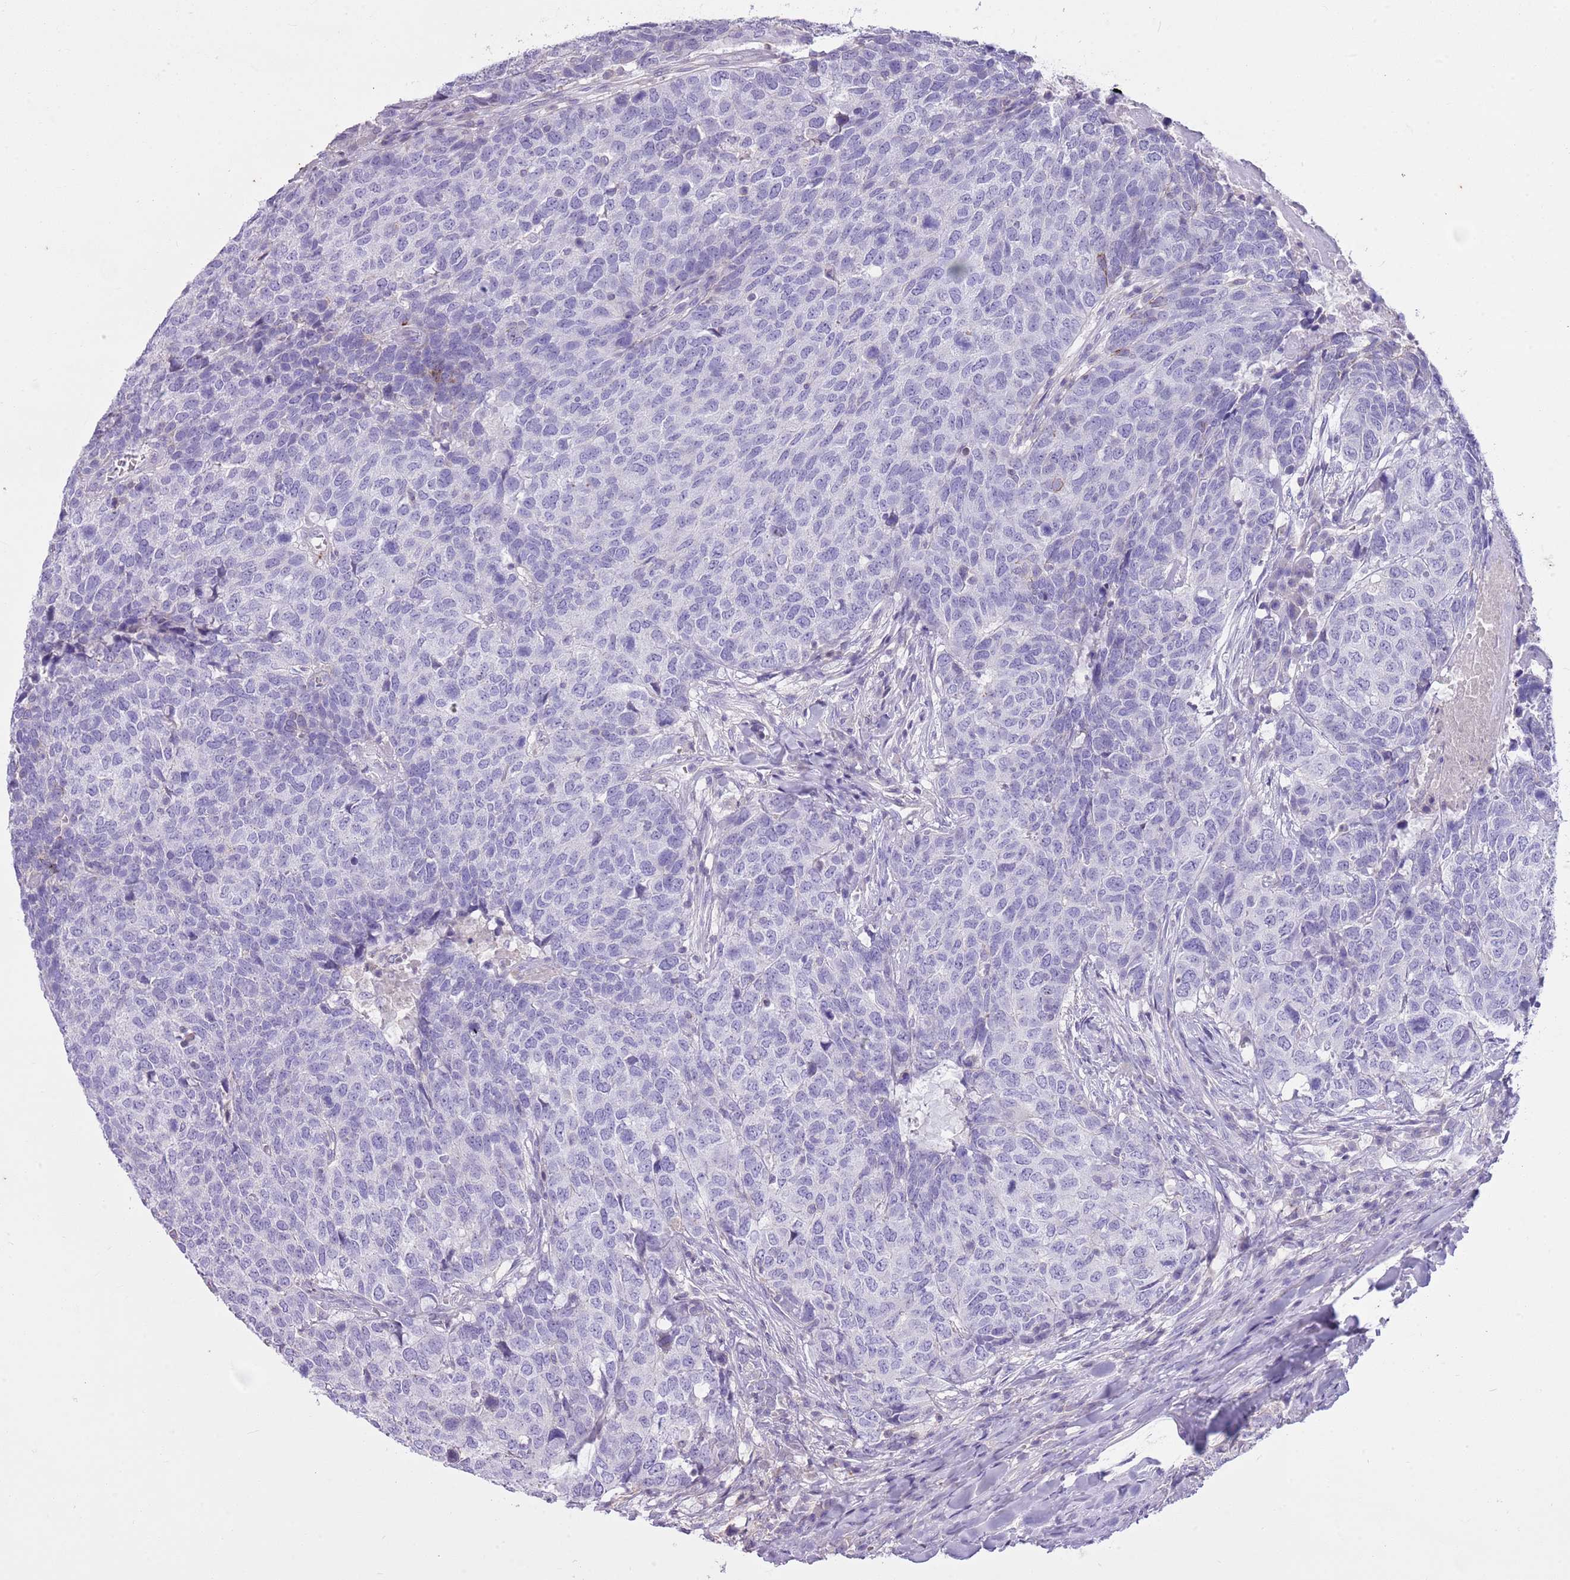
{"staining": {"intensity": "negative", "quantity": "none", "location": "none"}, "tissue": "head and neck cancer", "cell_type": "Tumor cells", "image_type": "cancer", "snomed": [{"axis": "morphology", "description": "Normal tissue, NOS"}, {"axis": "morphology", "description": "Squamous cell carcinoma, NOS"}, {"axis": "topography", "description": "Skeletal muscle"}, {"axis": "topography", "description": "Vascular tissue"}, {"axis": "topography", "description": "Peripheral nerve tissue"}, {"axis": "topography", "description": "Head-Neck"}], "caption": "Tumor cells are negative for brown protein staining in head and neck squamous cell carcinoma. (Immunohistochemistry, brightfield microscopy, high magnification).", "gene": "CNPPD1", "patient": {"sex": "male", "age": 66}}